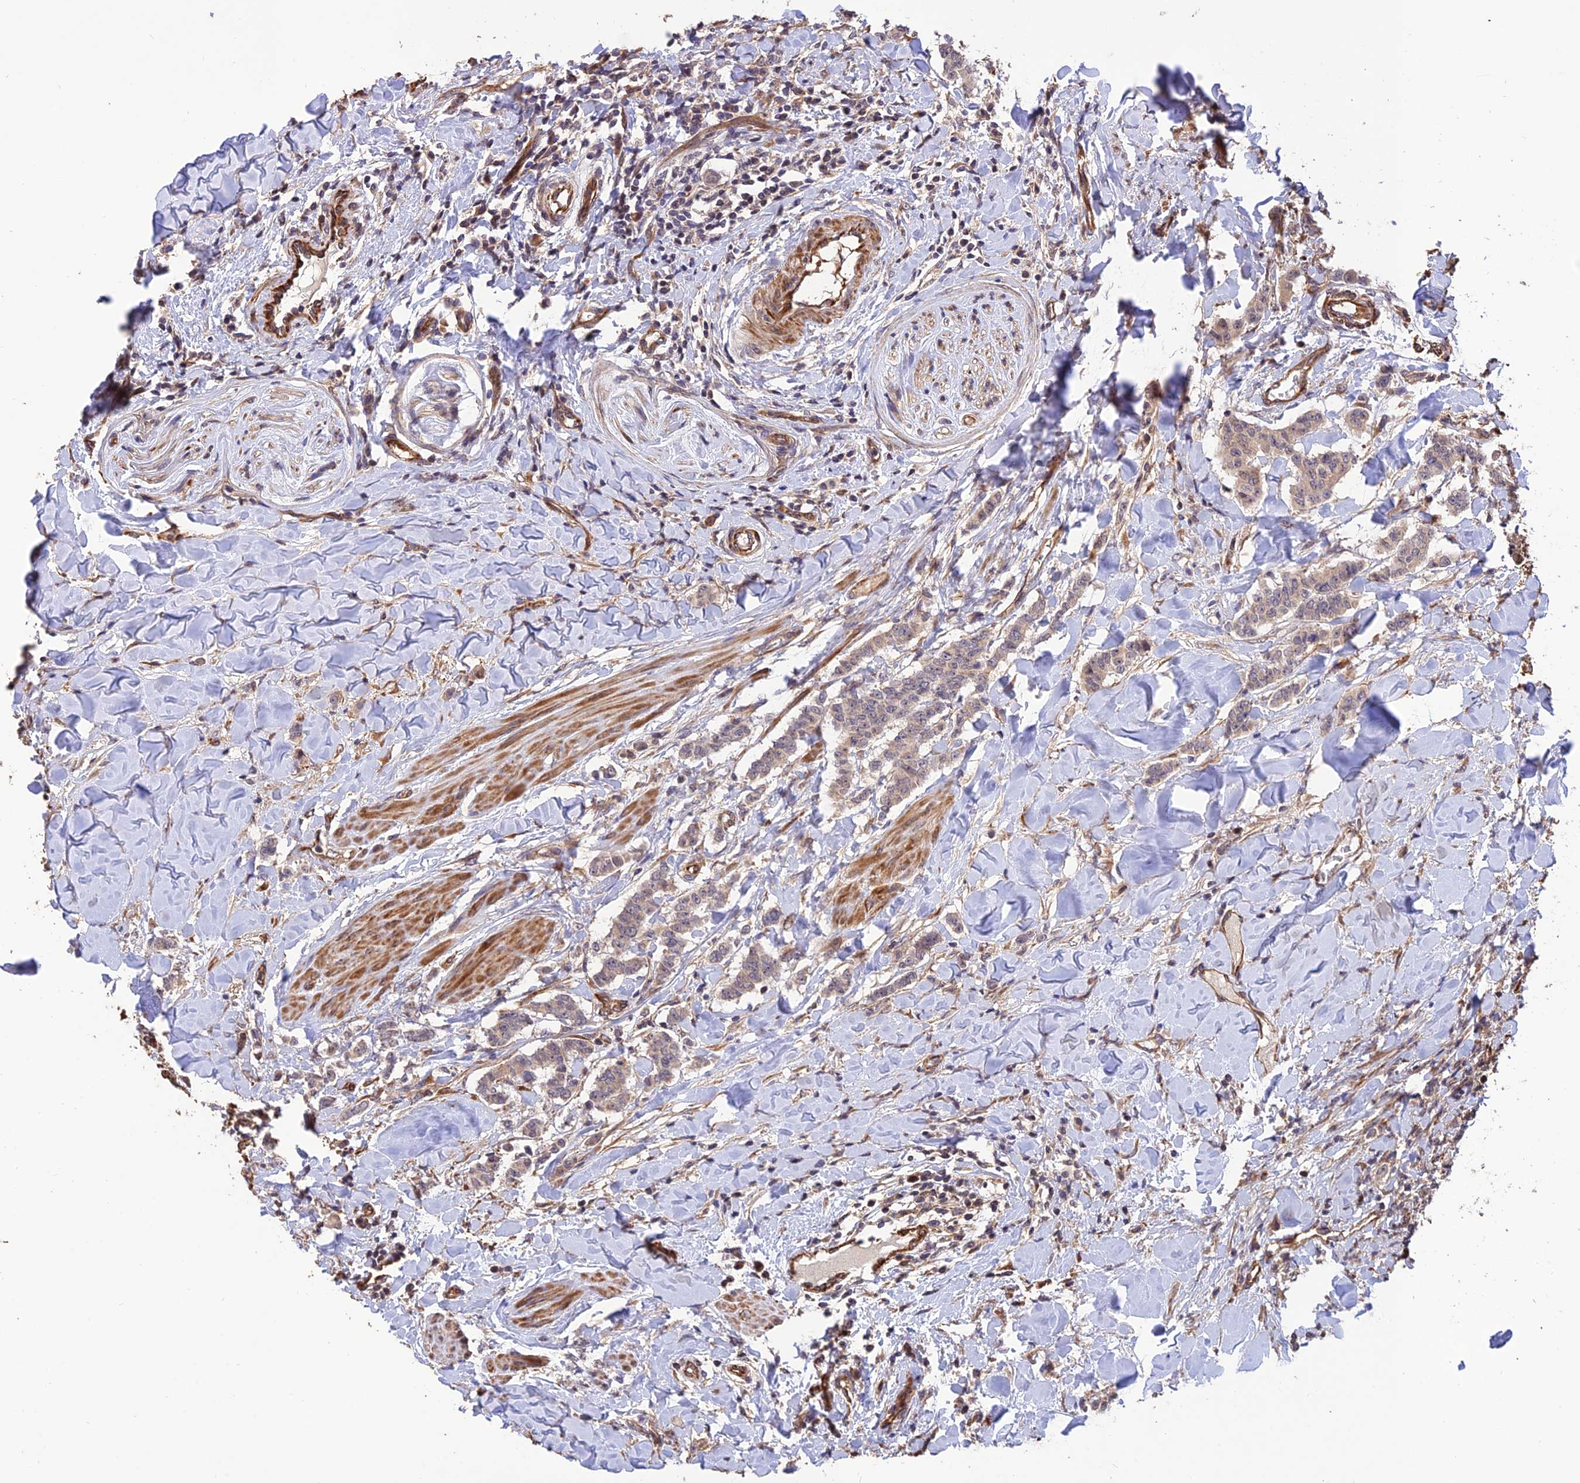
{"staining": {"intensity": "weak", "quantity": "25%-75%", "location": "cytoplasmic/membranous"}, "tissue": "breast cancer", "cell_type": "Tumor cells", "image_type": "cancer", "snomed": [{"axis": "morphology", "description": "Duct carcinoma"}, {"axis": "topography", "description": "Breast"}], "caption": "A low amount of weak cytoplasmic/membranous staining is appreciated in approximately 25%-75% of tumor cells in breast cancer tissue.", "gene": "CREBL2", "patient": {"sex": "female", "age": 40}}